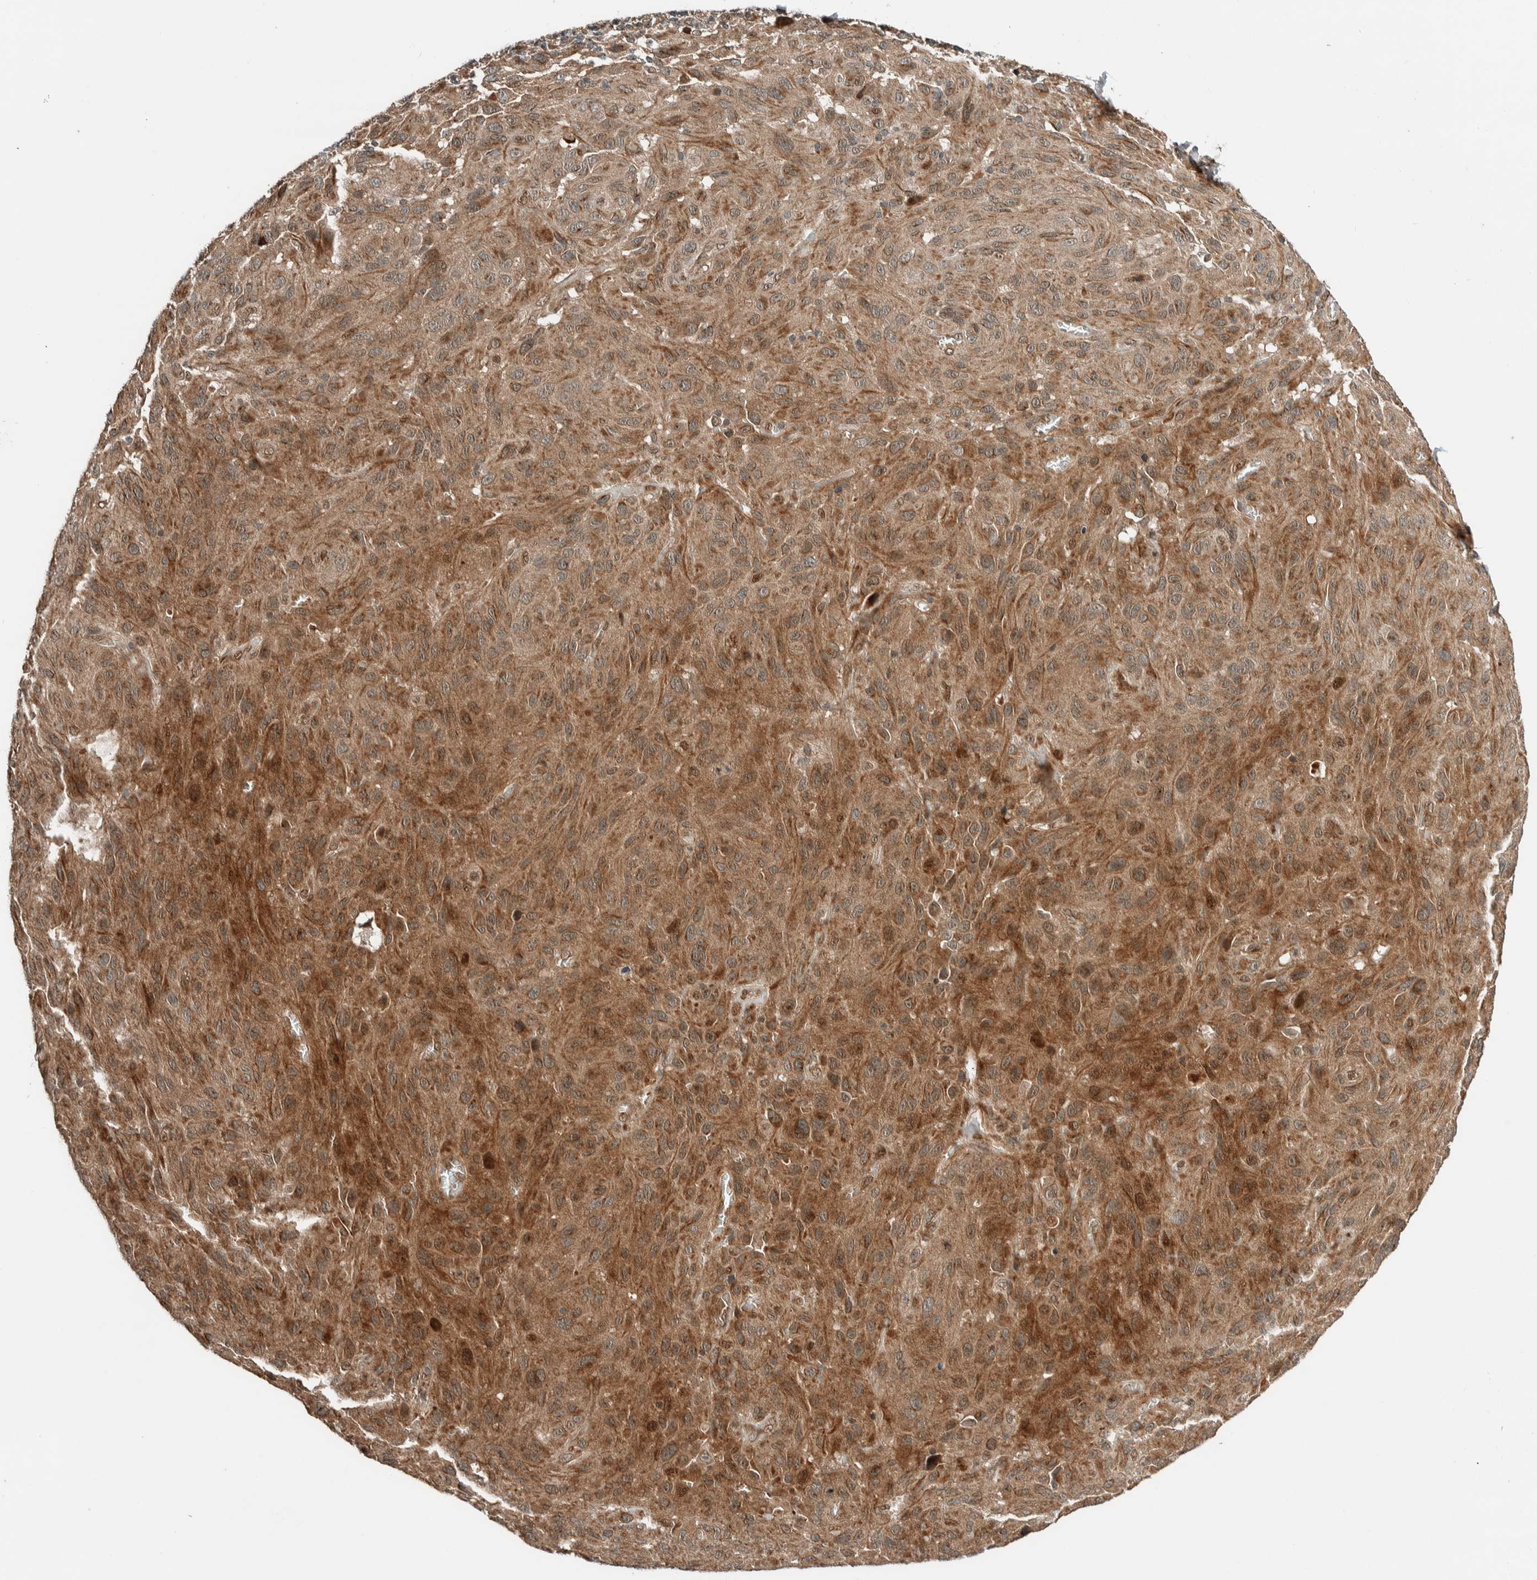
{"staining": {"intensity": "moderate", "quantity": ">75%", "location": "cytoplasmic/membranous,nuclear"}, "tissue": "melanoma", "cell_type": "Tumor cells", "image_type": "cancer", "snomed": [{"axis": "morphology", "description": "Malignant melanoma, NOS"}, {"axis": "topography", "description": "Skin"}], "caption": "Tumor cells exhibit medium levels of moderate cytoplasmic/membranous and nuclear expression in approximately >75% of cells in melanoma.", "gene": "STXBP4", "patient": {"sex": "male", "age": 66}}